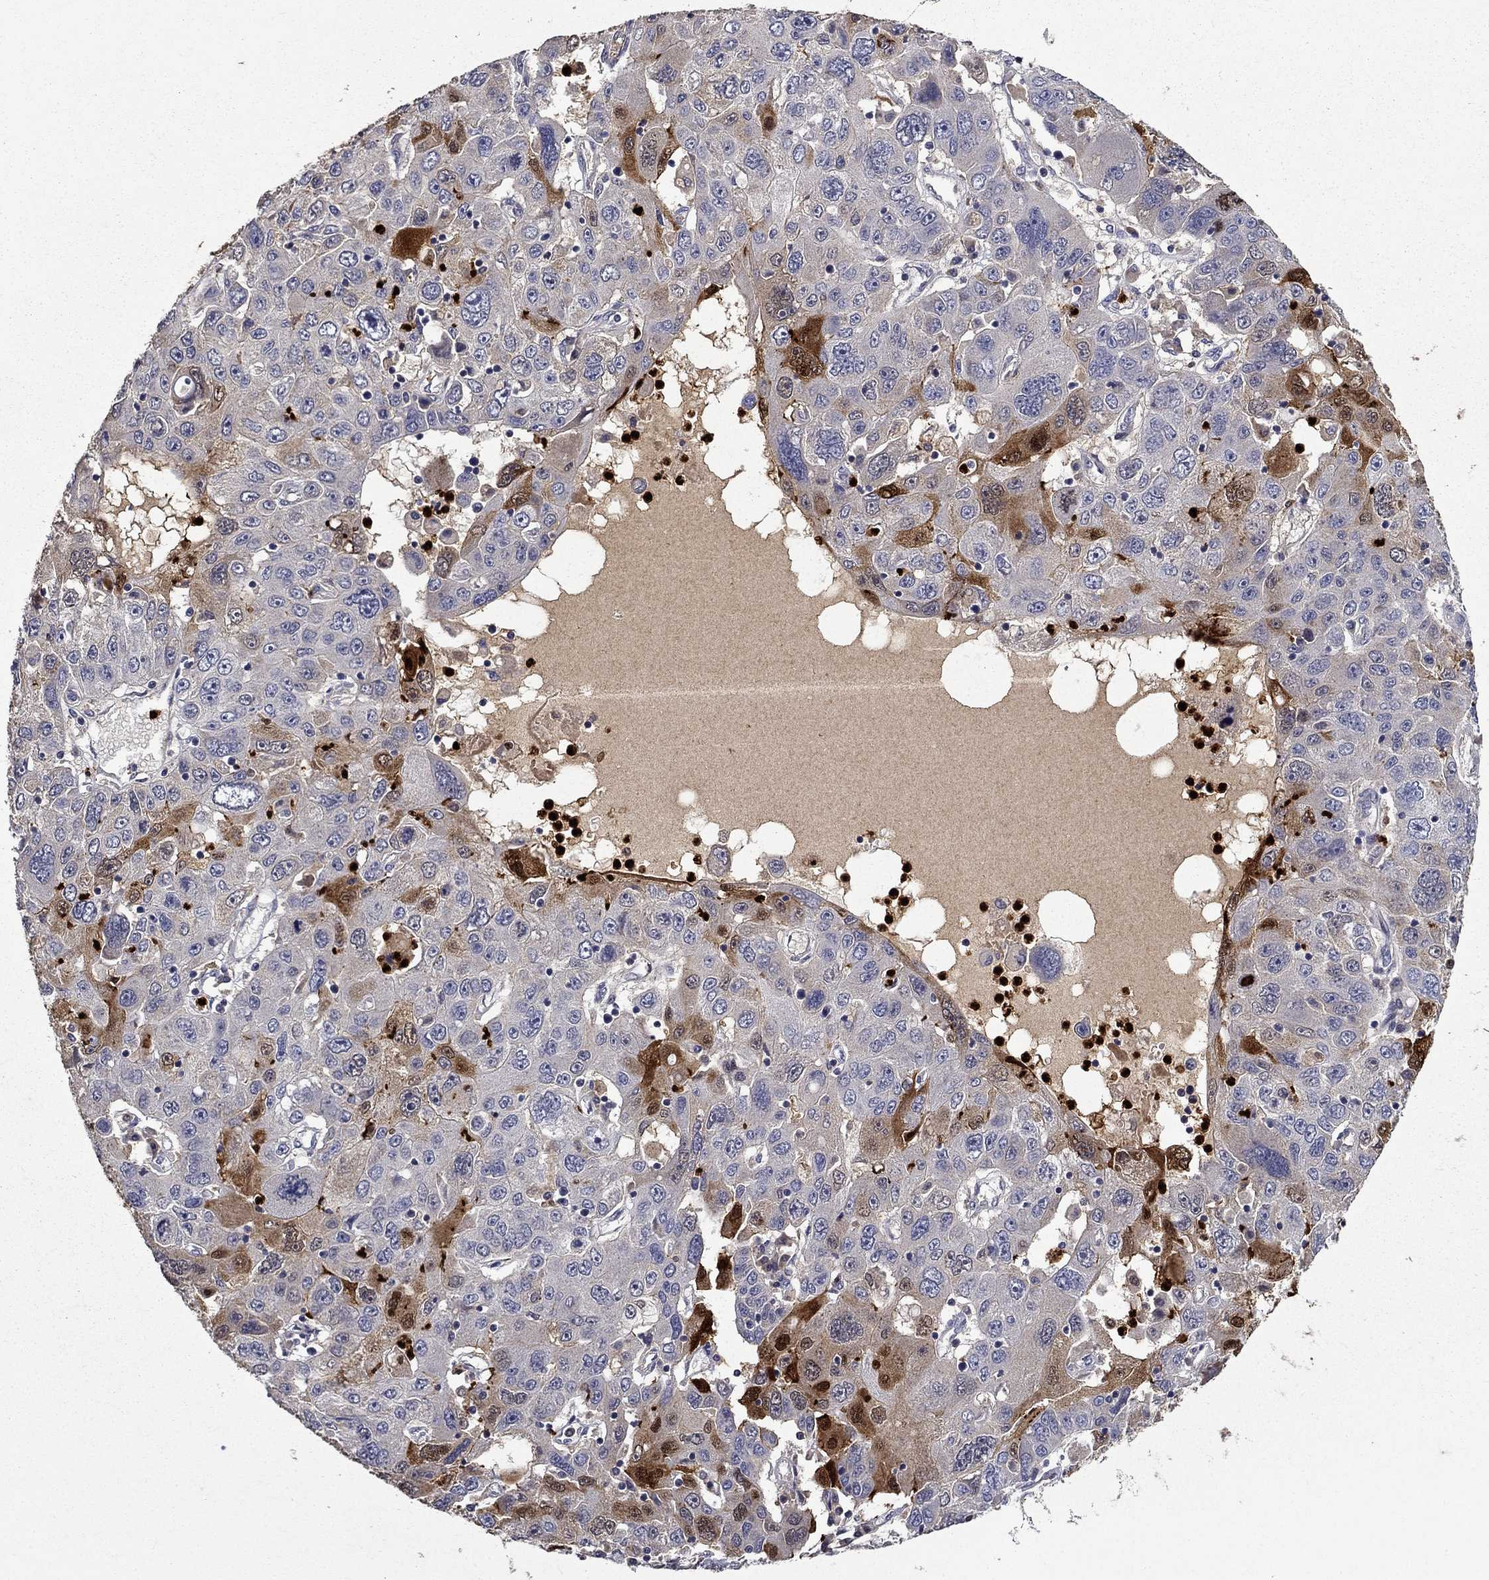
{"staining": {"intensity": "moderate", "quantity": "<25%", "location": "cytoplasmic/membranous"}, "tissue": "stomach cancer", "cell_type": "Tumor cells", "image_type": "cancer", "snomed": [{"axis": "morphology", "description": "Adenocarcinoma, NOS"}, {"axis": "topography", "description": "Stomach"}], "caption": "A brown stain labels moderate cytoplasmic/membranous positivity of a protein in stomach adenocarcinoma tumor cells. The staining is performed using DAB (3,3'-diaminobenzidine) brown chromogen to label protein expression. The nuclei are counter-stained blue using hematoxylin.", "gene": "SATB1", "patient": {"sex": "male", "age": 56}}